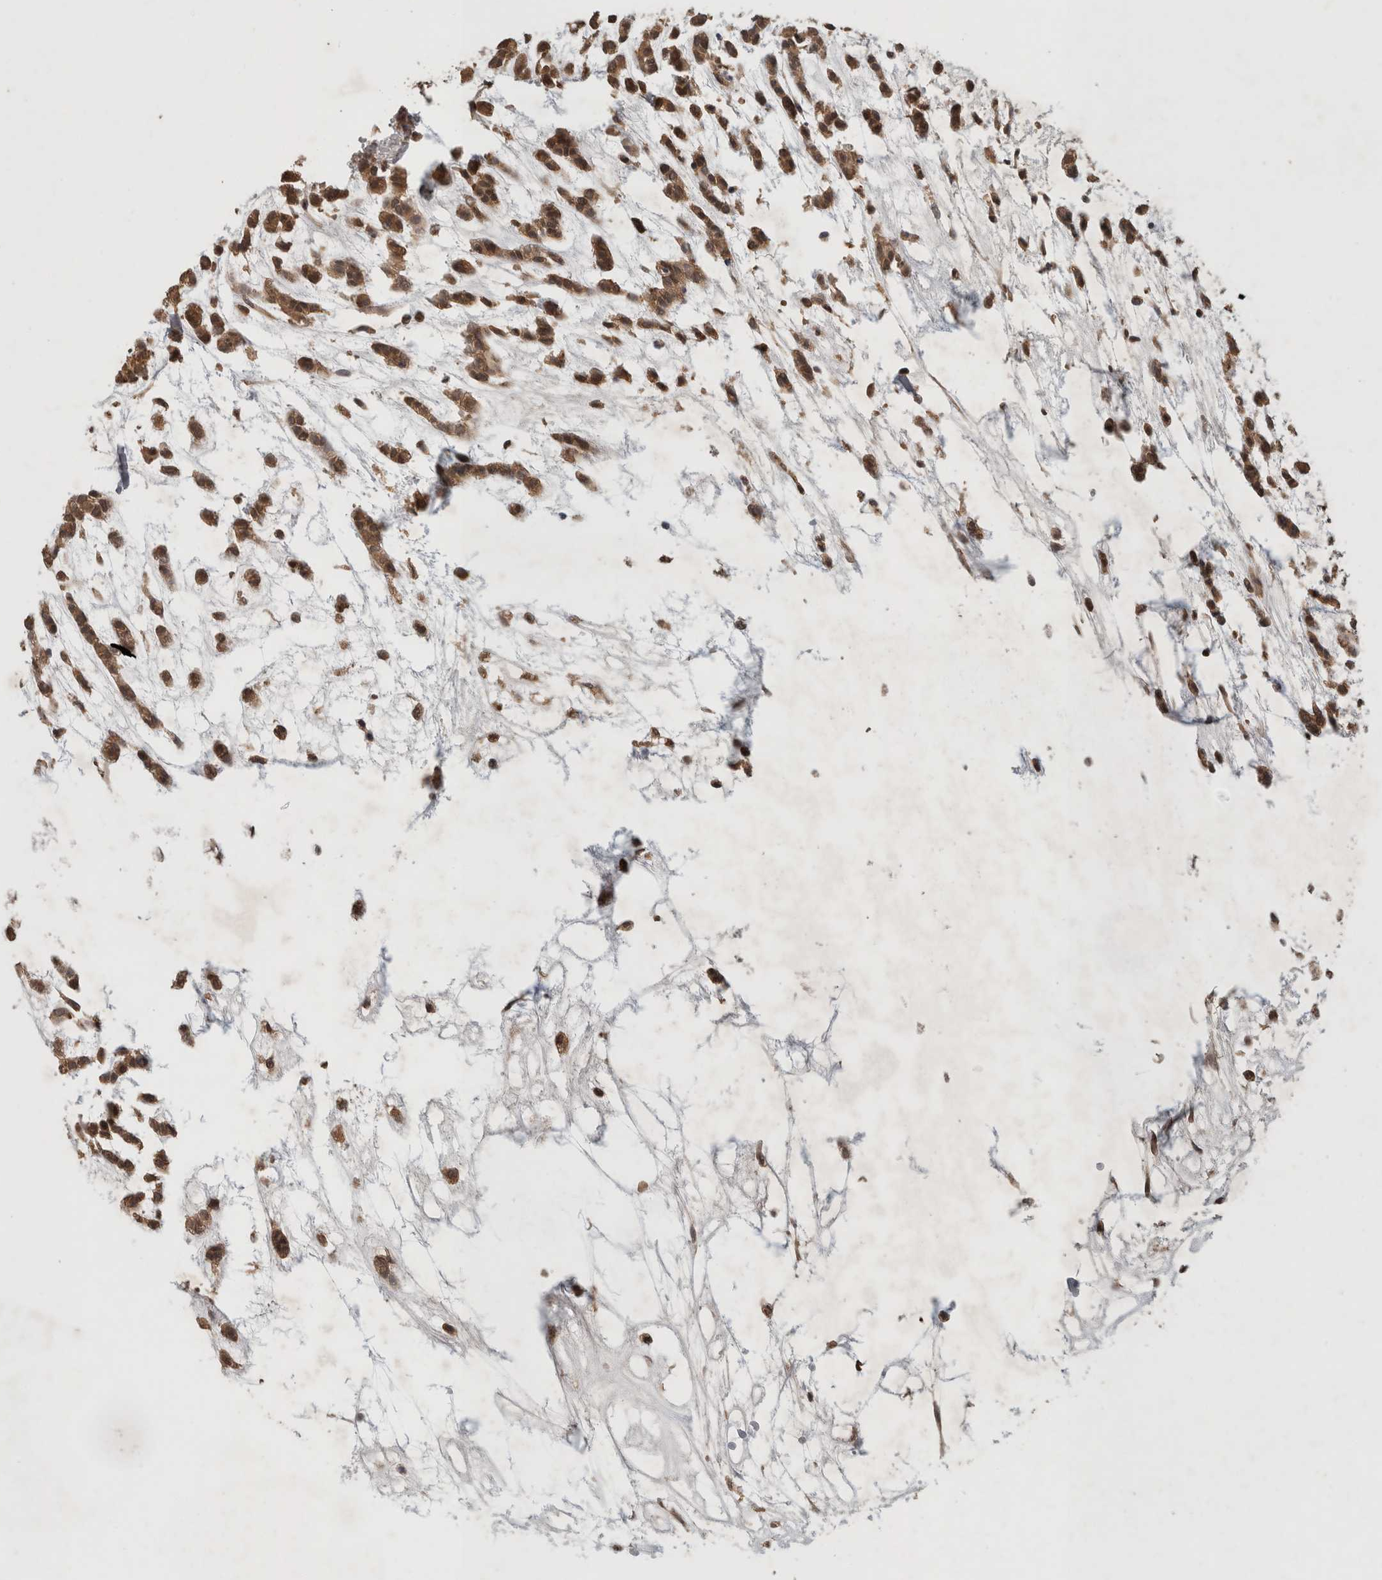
{"staining": {"intensity": "moderate", "quantity": ">75%", "location": "cytoplasmic/membranous"}, "tissue": "head and neck cancer", "cell_type": "Tumor cells", "image_type": "cancer", "snomed": [{"axis": "morphology", "description": "Adenocarcinoma, NOS"}, {"axis": "morphology", "description": "Adenoma, NOS"}, {"axis": "topography", "description": "Head-Neck"}], "caption": "Immunohistochemistry photomicrograph of neoplastic tissue: head and neck adenocarcinoma stained using immunohistochemistry displays medium levels of moderate protein expression localized specifically in the cytoplasmic/membranous of tumor cells, appearing as a cytoplasmic/membranous brown color.", "gene": "OTUD7B", "patient": {"sex": "female", "age": 55}}